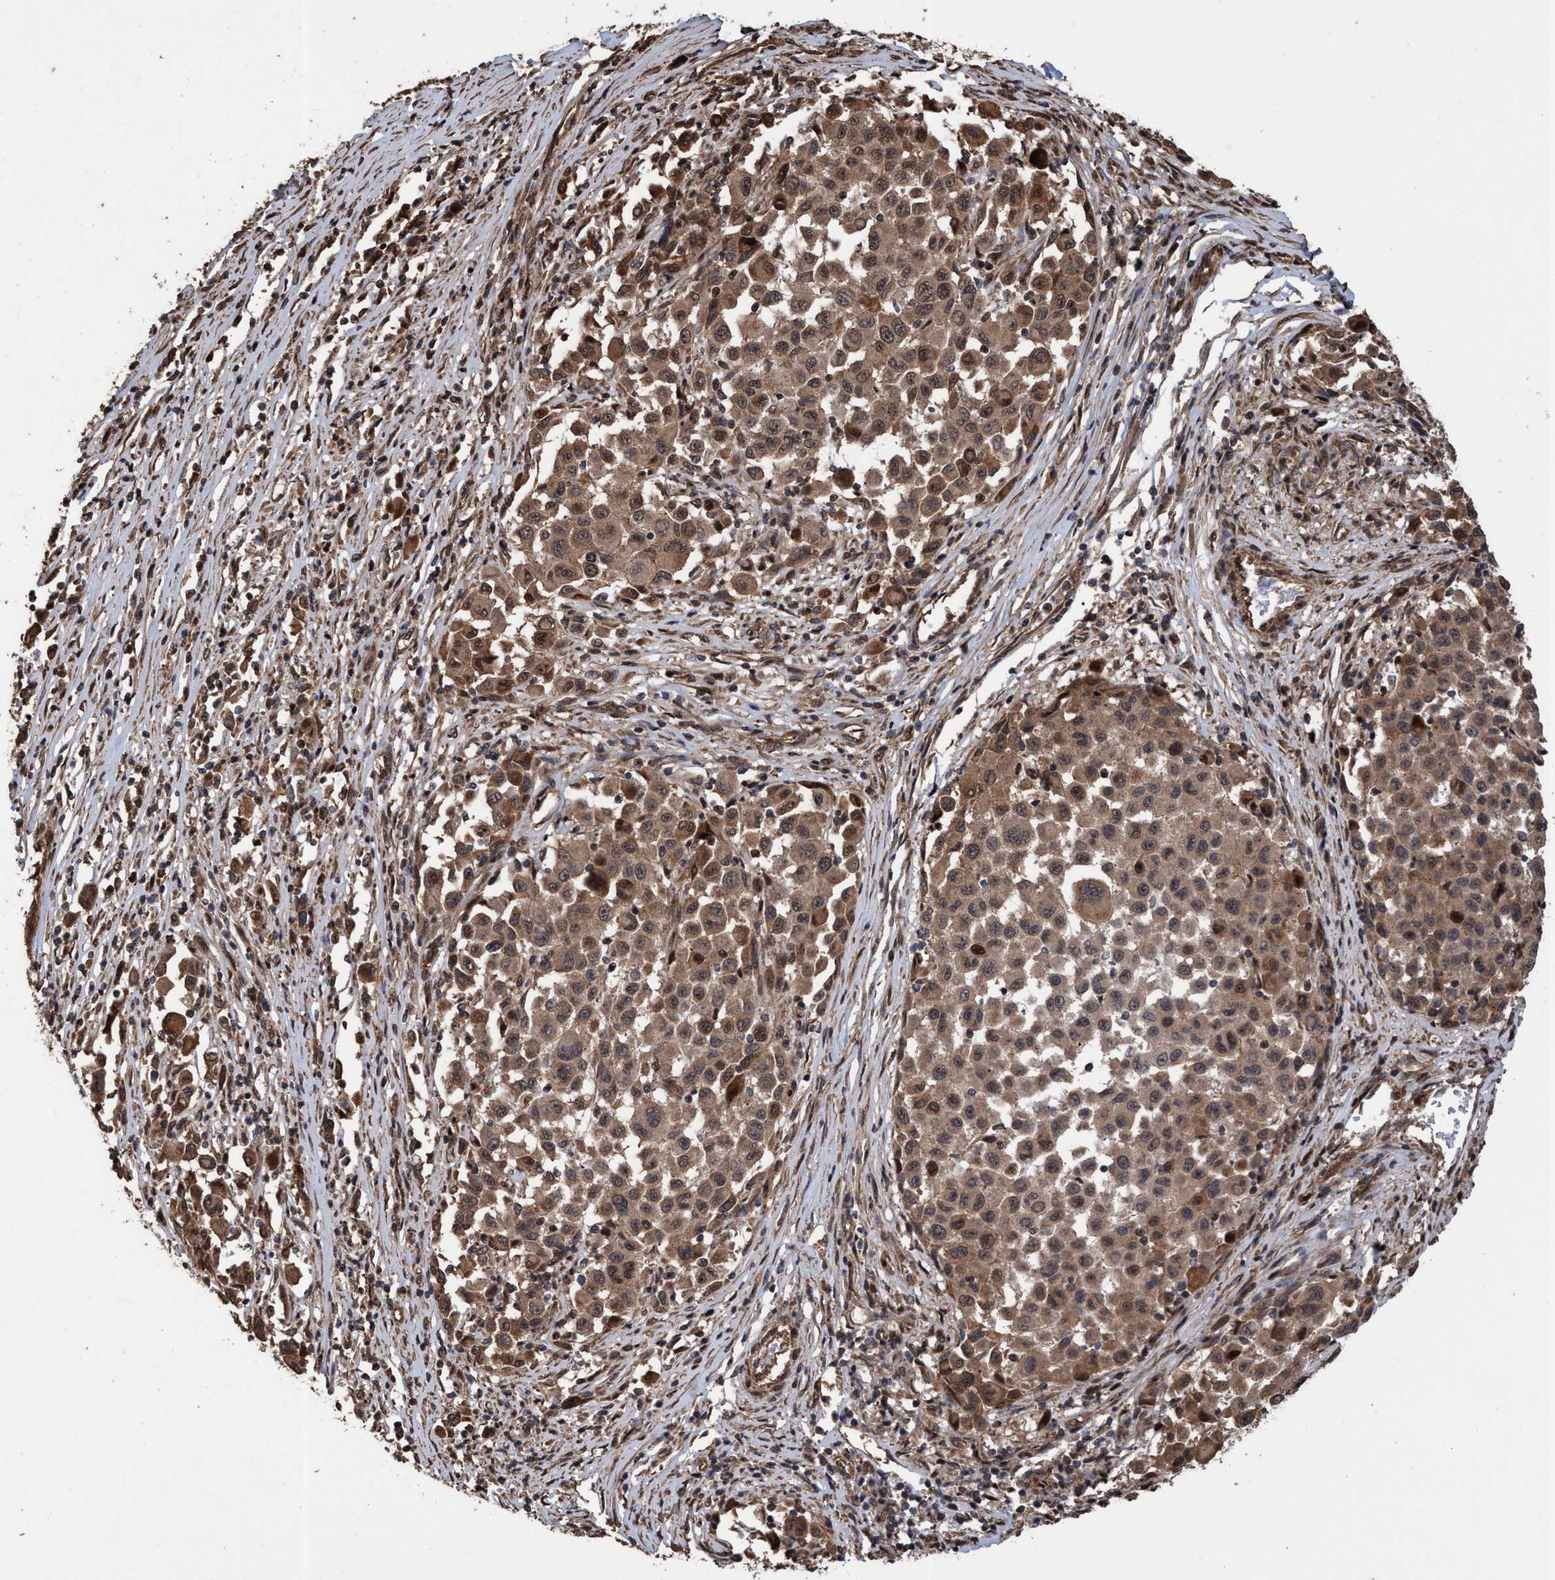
{"staining": {"intensity": "moderate", "quantity": ">75%", "location": "cytoplasmic/membranous,nuclear"}, "tissue": "melanoma", "cell_type": "Tumor cells", "image_type": "cancer", "snomed": [{"axis": "morphology", "description": "Malignant melanoma, Metastatic site"}, {"axis": "topography", "description": "Lymph node"}], "caption": "A brown stain labels moderate cytoplasmic/membranous and nuclear staining of a protein in malignant melanoma (metastatic site) tumor cells.", "gene": "TRPC7", "patient": {"sex": "male", "age": 61}}